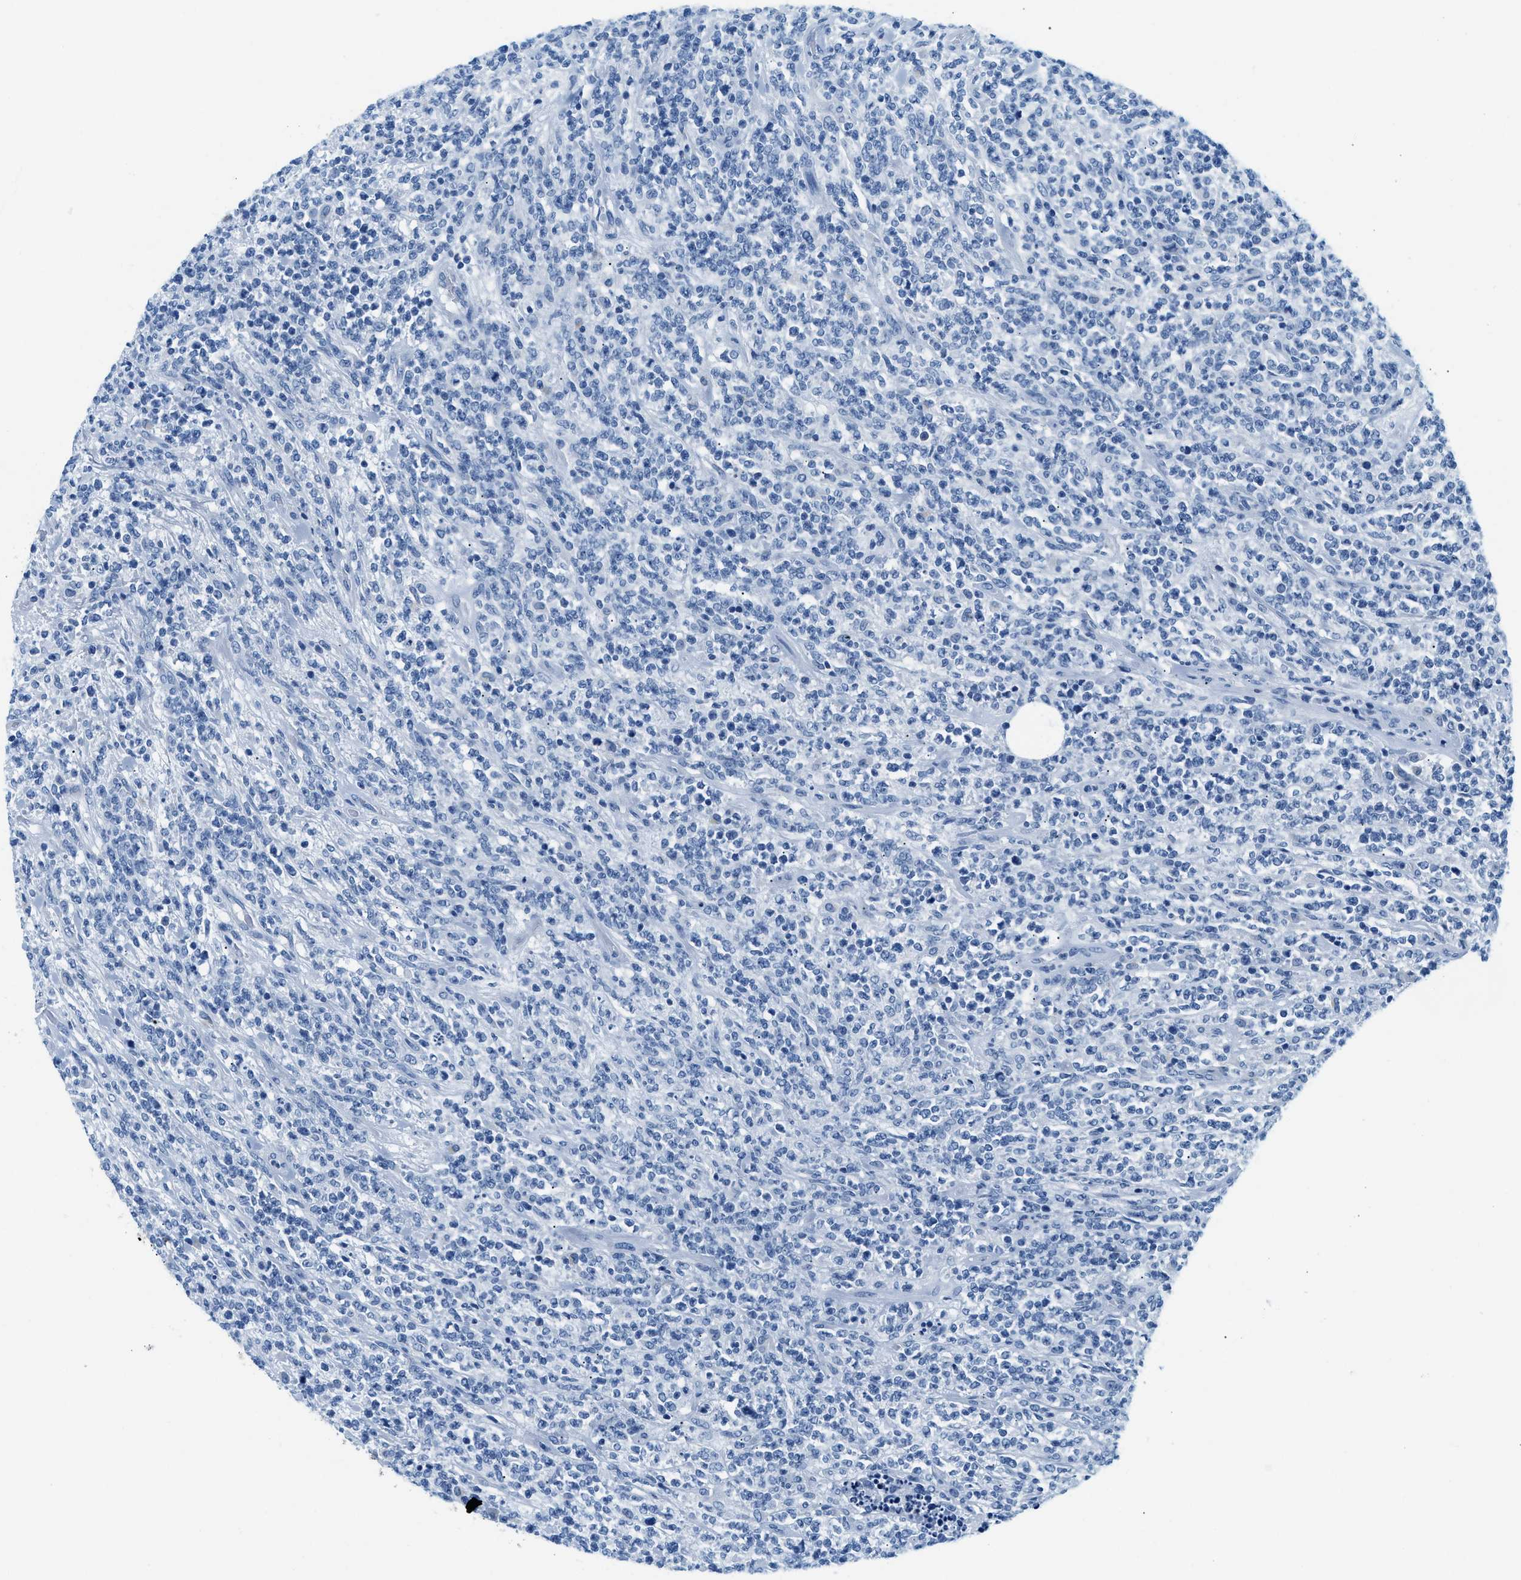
{"staining": {"intensity": "negative", "quantity": "none", "location": "none"}, "tissue": "lymphoma", "cell_type": "Tumor cells", "image_type": "cancer", "snomed": [{"axis": "morphology", "description": "Malignant lymphoma, non-Hodgkin's type, High grade"}, {"axis": "topography", "description": "Soft tissue"}], "caption": "Human malignant lymphoma, non-Hodgkin's type (high-grade) stained for a protein using immunohistochemistry (IHC) reveals no expression in tumor cells.", "gene": "STXBP2", "patient": {"sex": "male", "age": 18}}